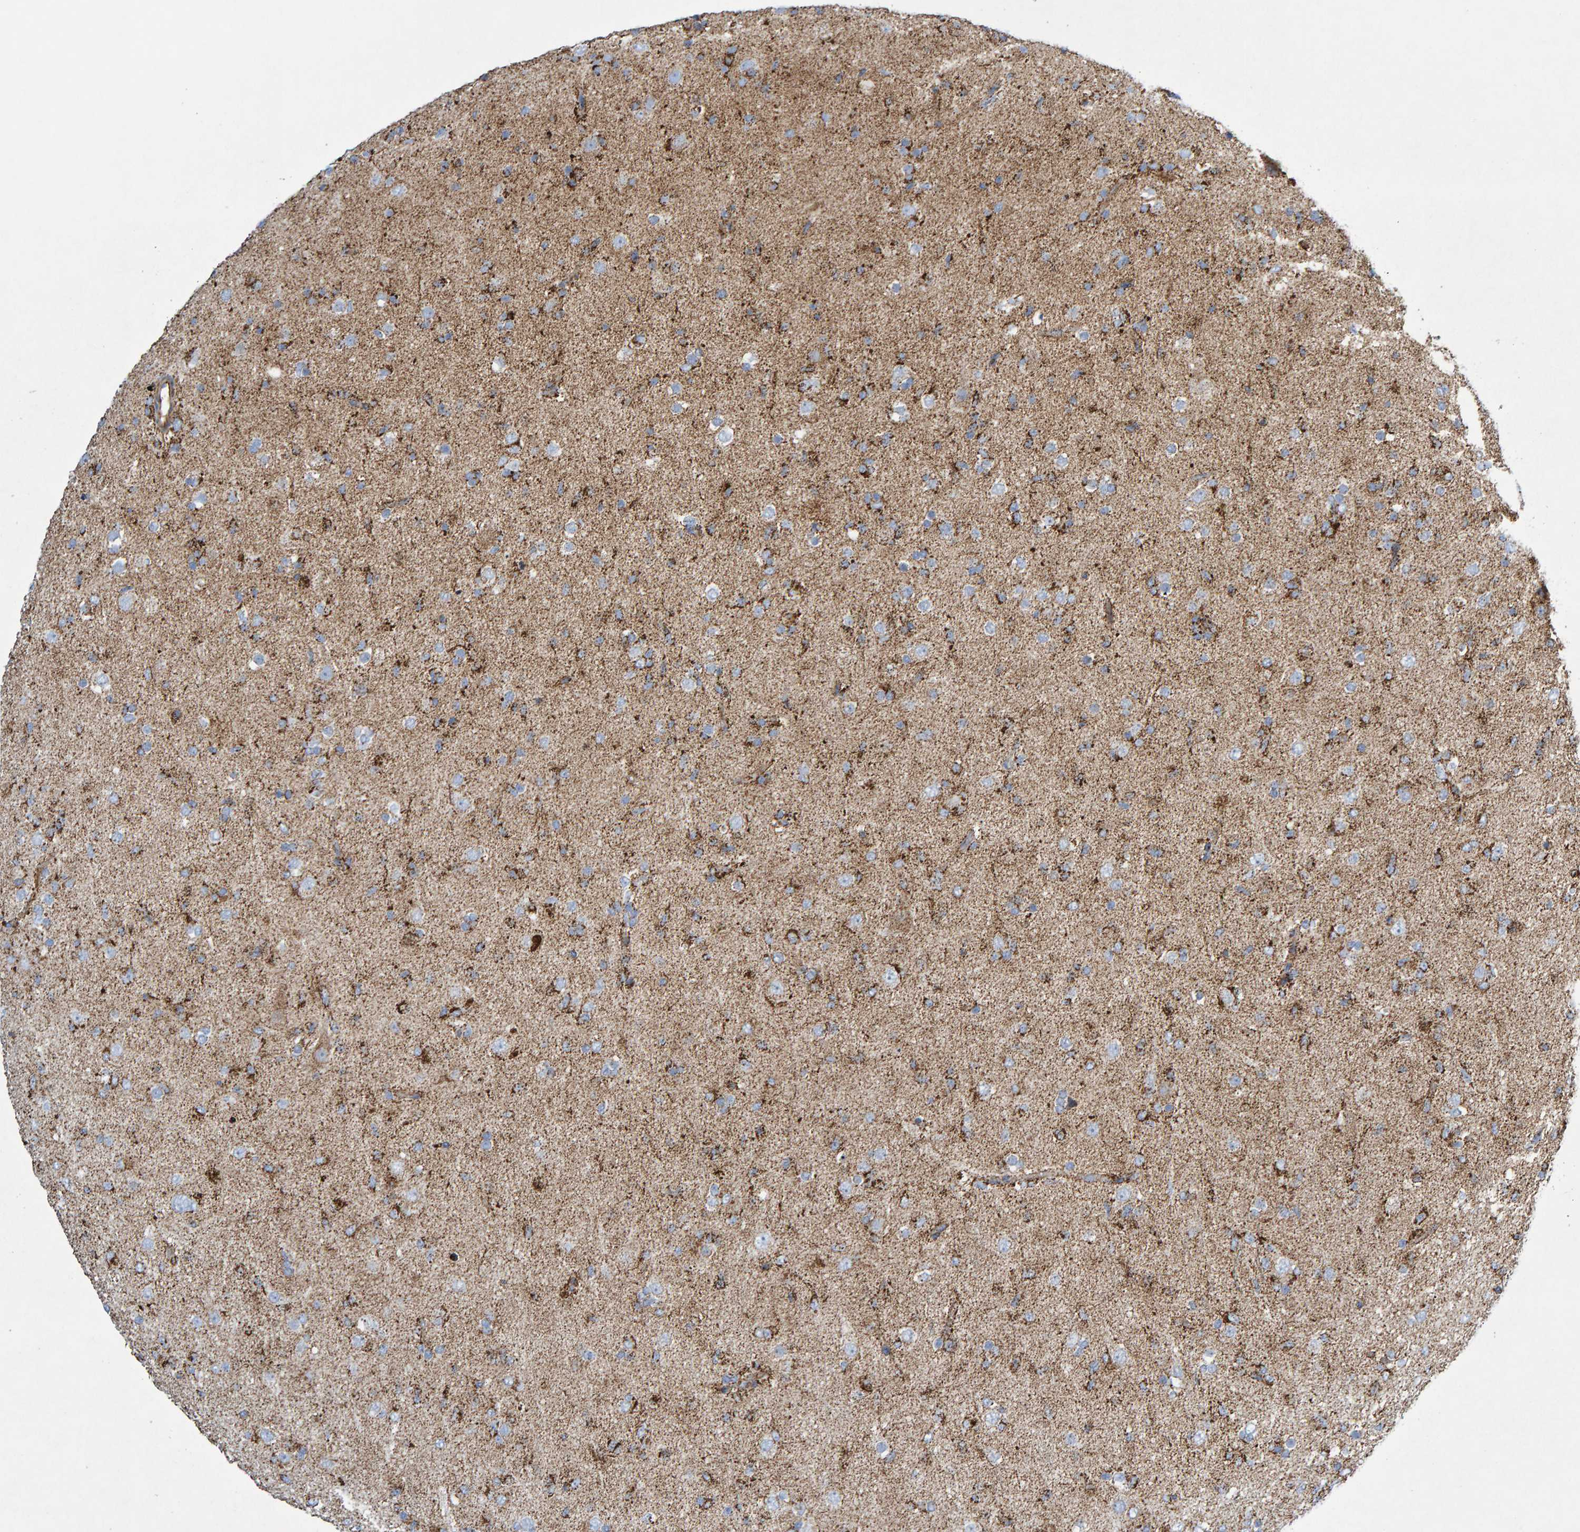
{"staining": {"intensity": "moderate", "quantity": "25%-75%", "location": "cytoplasmic/membranous"}, "tissue": "glioma", "cell_type": "Tumor cells", "image_type": "cancer", "snomed": [{"axis": "morphology", "description": "Glioma, malignant, Low grade"}, {"axis": "topography", "description": "Brain"}], "caption": "Moderate cytoplasmic/membranous protein expression is appreciated in about 25%-75% of tumor cells in malignant glioma (low-grade).", "gene": "GGTA1", "patient": {"sex": "male", "age": 65}}